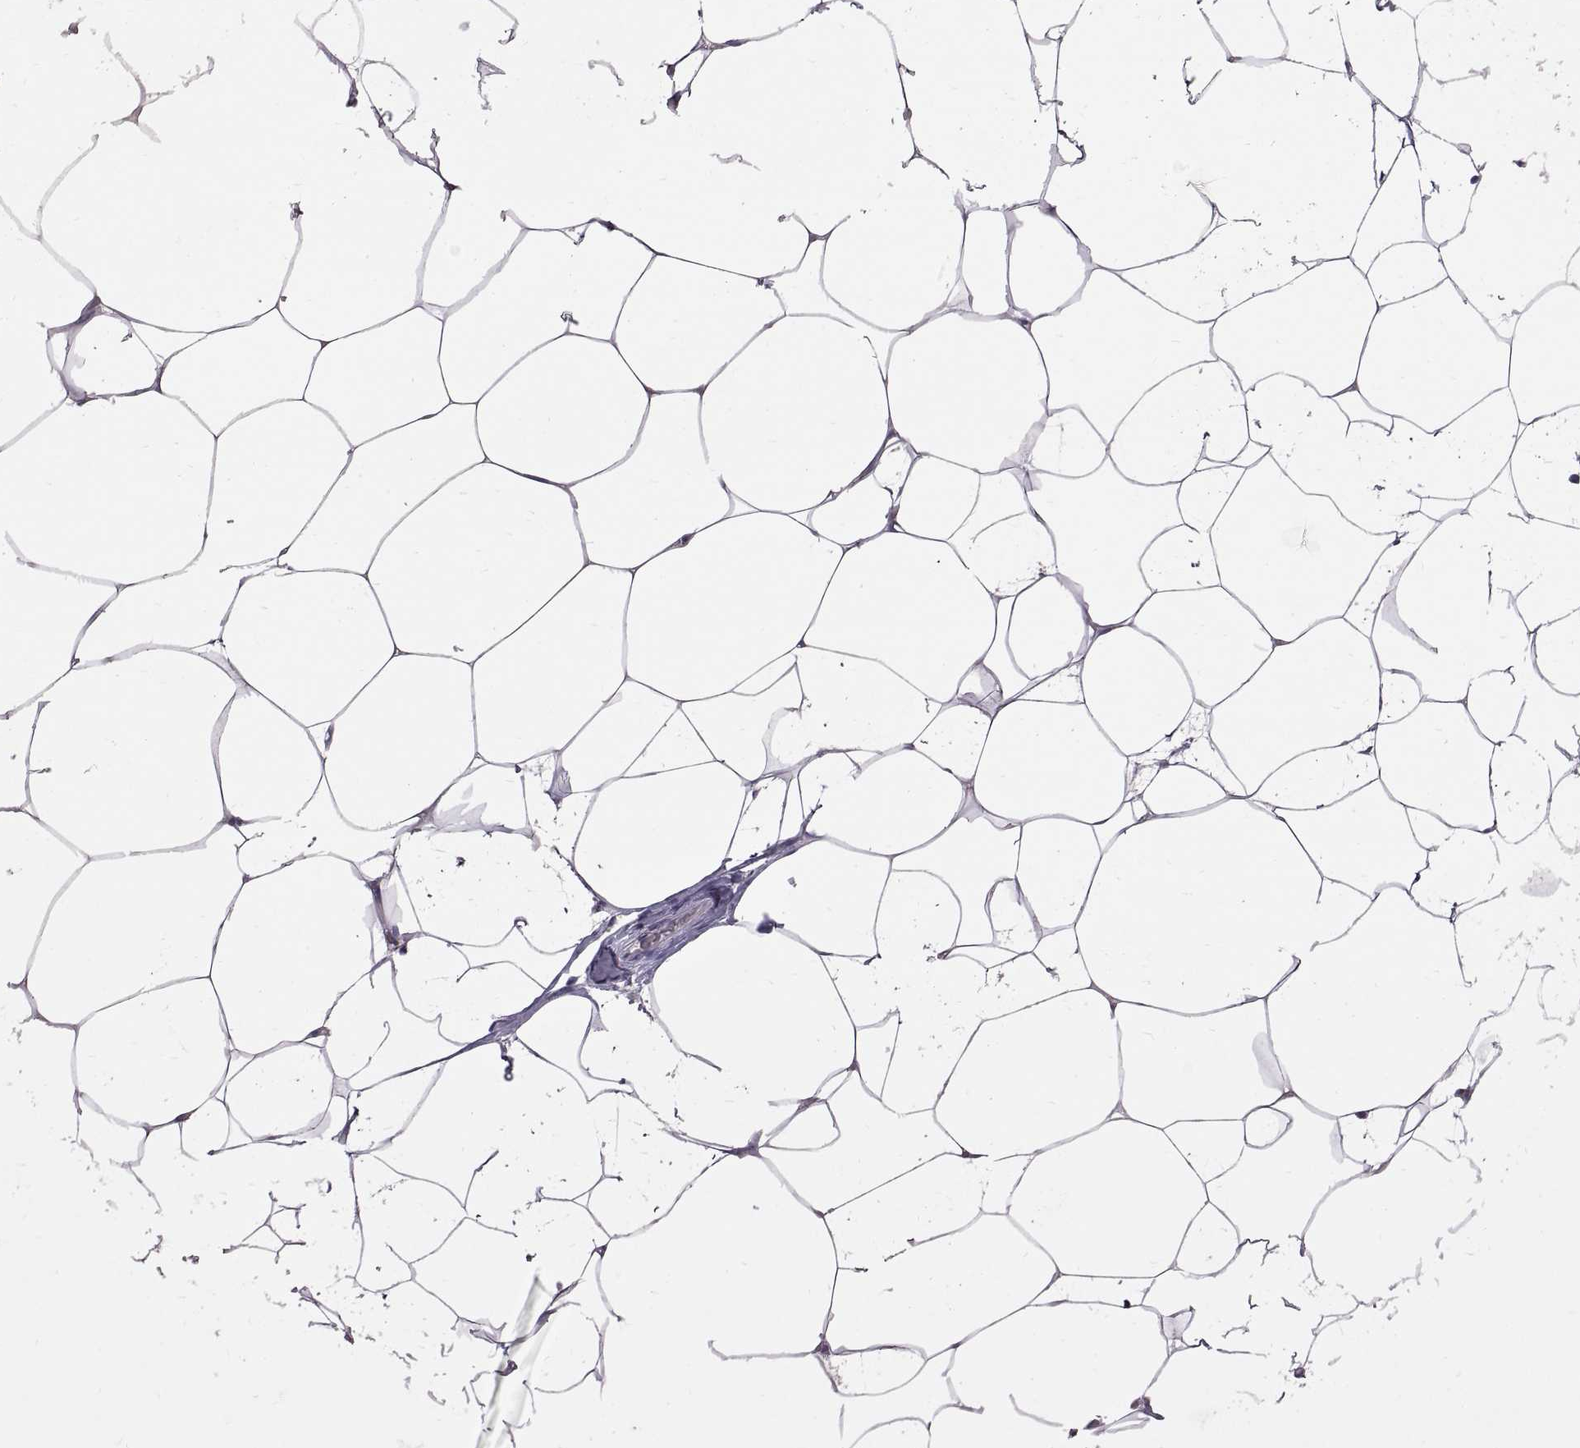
{"staining": {"intensity": "negative", "quantity": "none", "location": "none"}, "tissue": "breast", "cell_type": "Adipocytes", "image_type": "normal", "snomed": [{"axis": "morphology", "description": "Normal tissue, NOS"}, {"axis": "topography", "description": "Breast"}], "caption": "An immunohistochemistry image of normal breast is shown. There is no staining in adipocytes of breast.", "gene": "ARSL", "patient": {"sex": "female", "age": 32}}